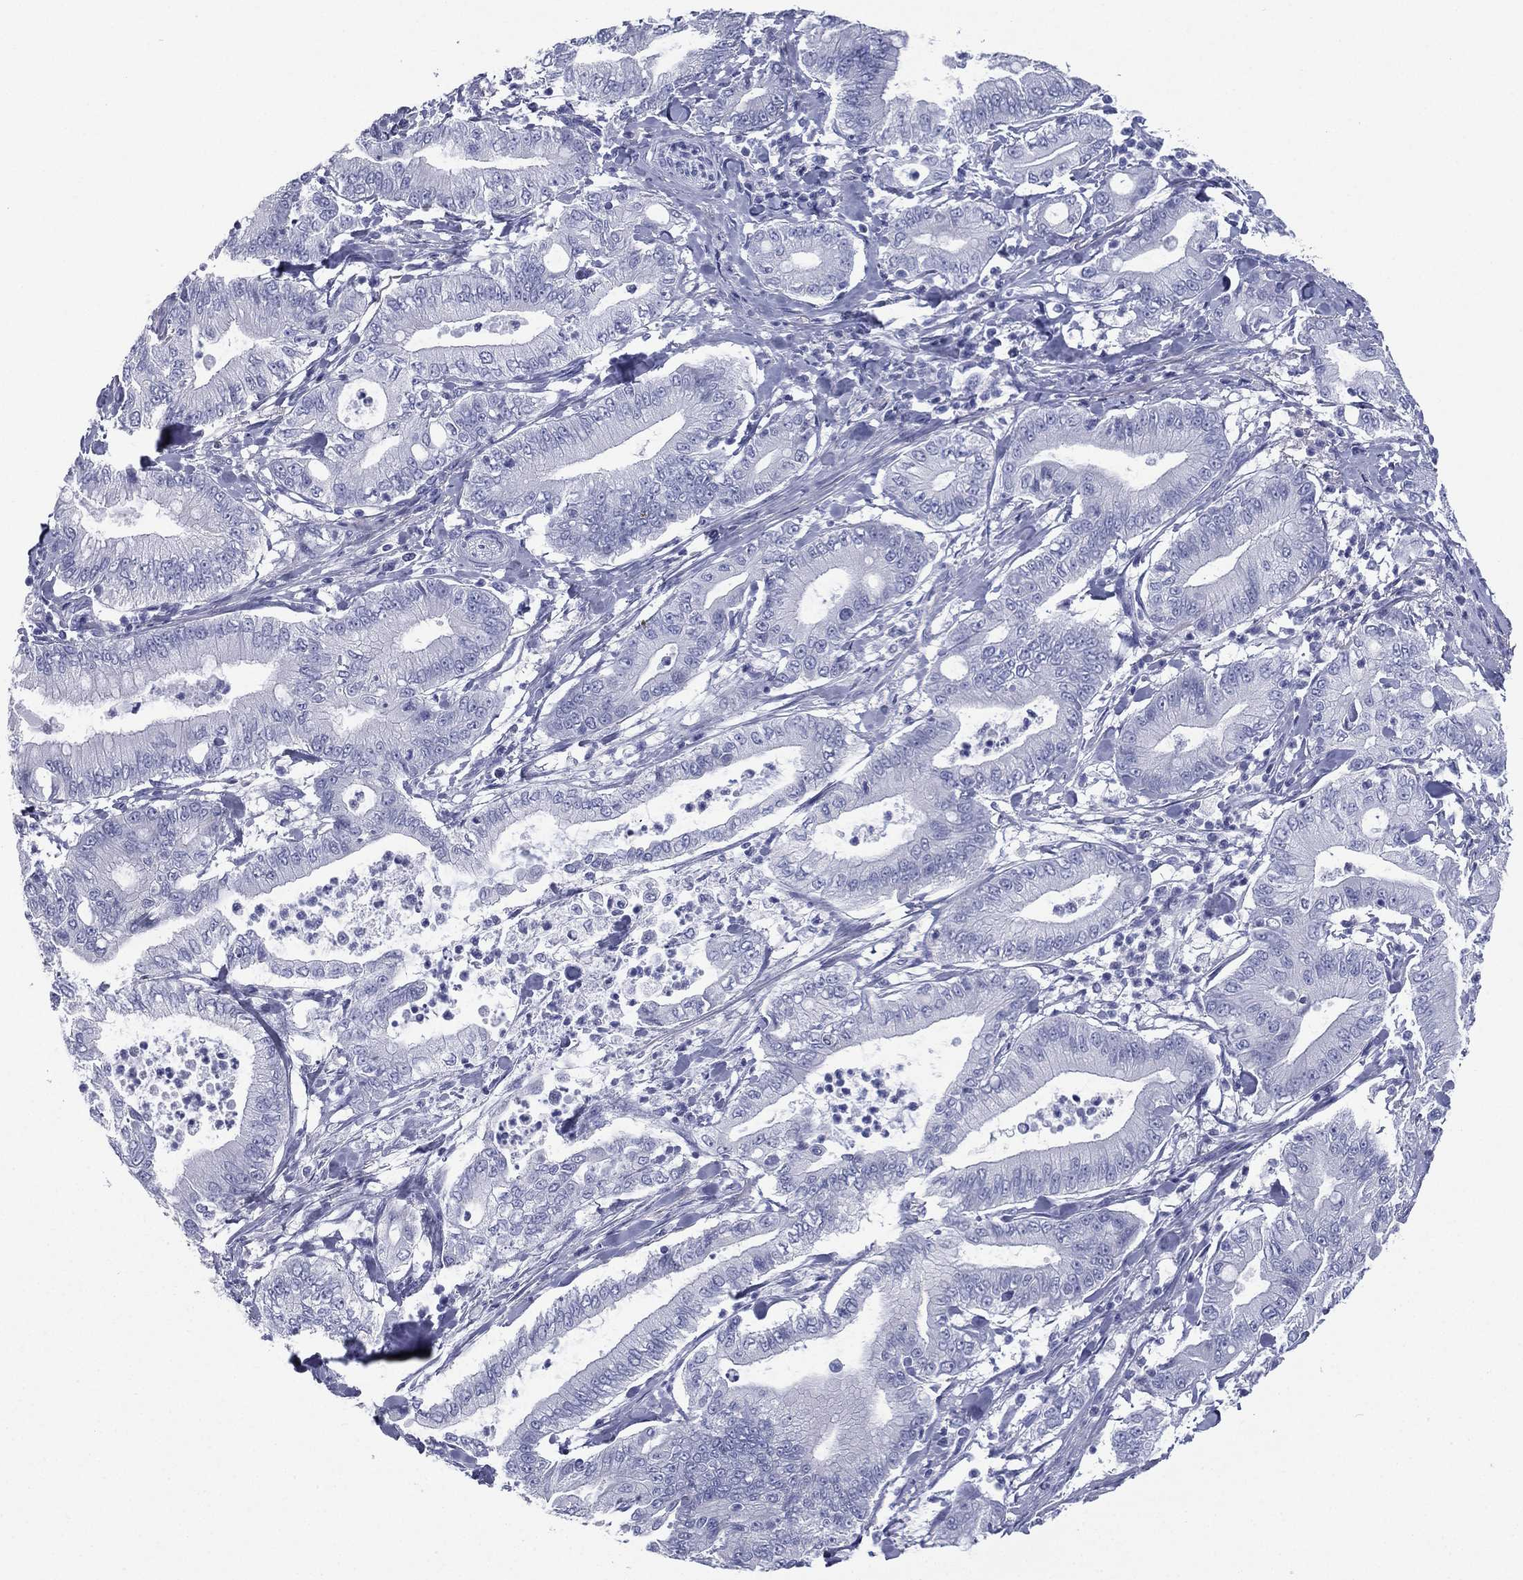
{"staining": {"intensity": "negative", "quantity": "none", "location": "none"}, "tissue": "pancreatic cancer", "cell_type": "Tumor cells", "image_type": "cancer", "snomed": [{"axis": "morphology", "description": "Adenocarcinoma, NOS"}, {"axis": "topography", "description": "Pancreas"}], "caption": "A micrograph of pancreatic adenocarcinoma stained for a protein shows no brown staining in tumor cells. The staining was performed using DAB (3,3'-diaminobenzidine) to visualize the protein expression in brown, while the nuclei were stained in blue with hematoxylin (Magnification: 20x).", "gene": "FCER2", "patient": {"sex": "male", "age": 71}}